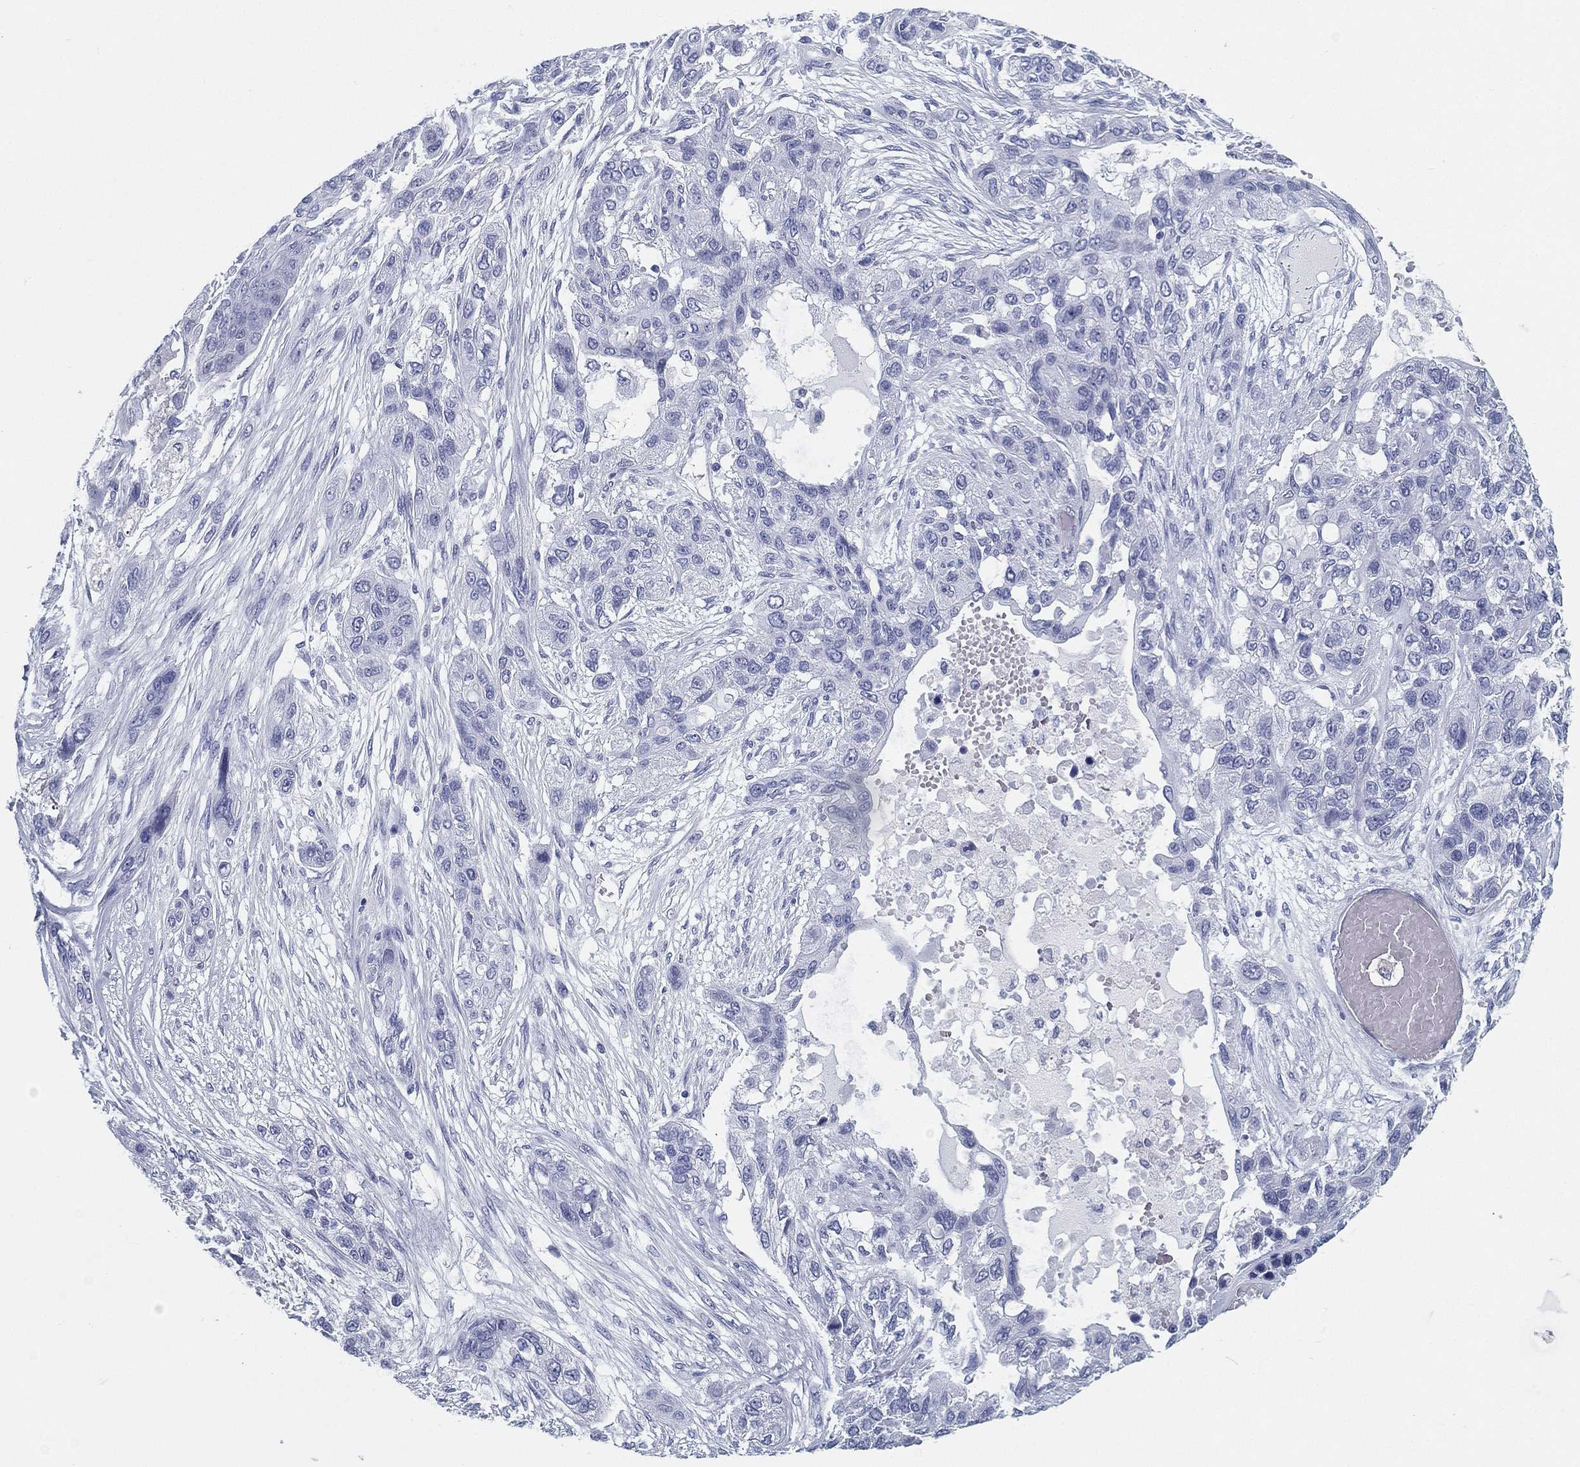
{"staining": {"intensity": "negative", "quantity": "none", "location": "none"}, "tissue": "lung cancer", "cell_type": "Tumor cells", "image_type": "cancer", "snomed": [{"axis": "morphology", "description": "Squamous cell carcinoma, NOS"}, {"axis": "topography", "description": "Lung"}], "caption": "Immunohistochemistry of lung squamous cell carcinoma displays no expression in tumor cells.", "gene": "ATP1B2", "patient": {"sex": "female", "age": 70}}